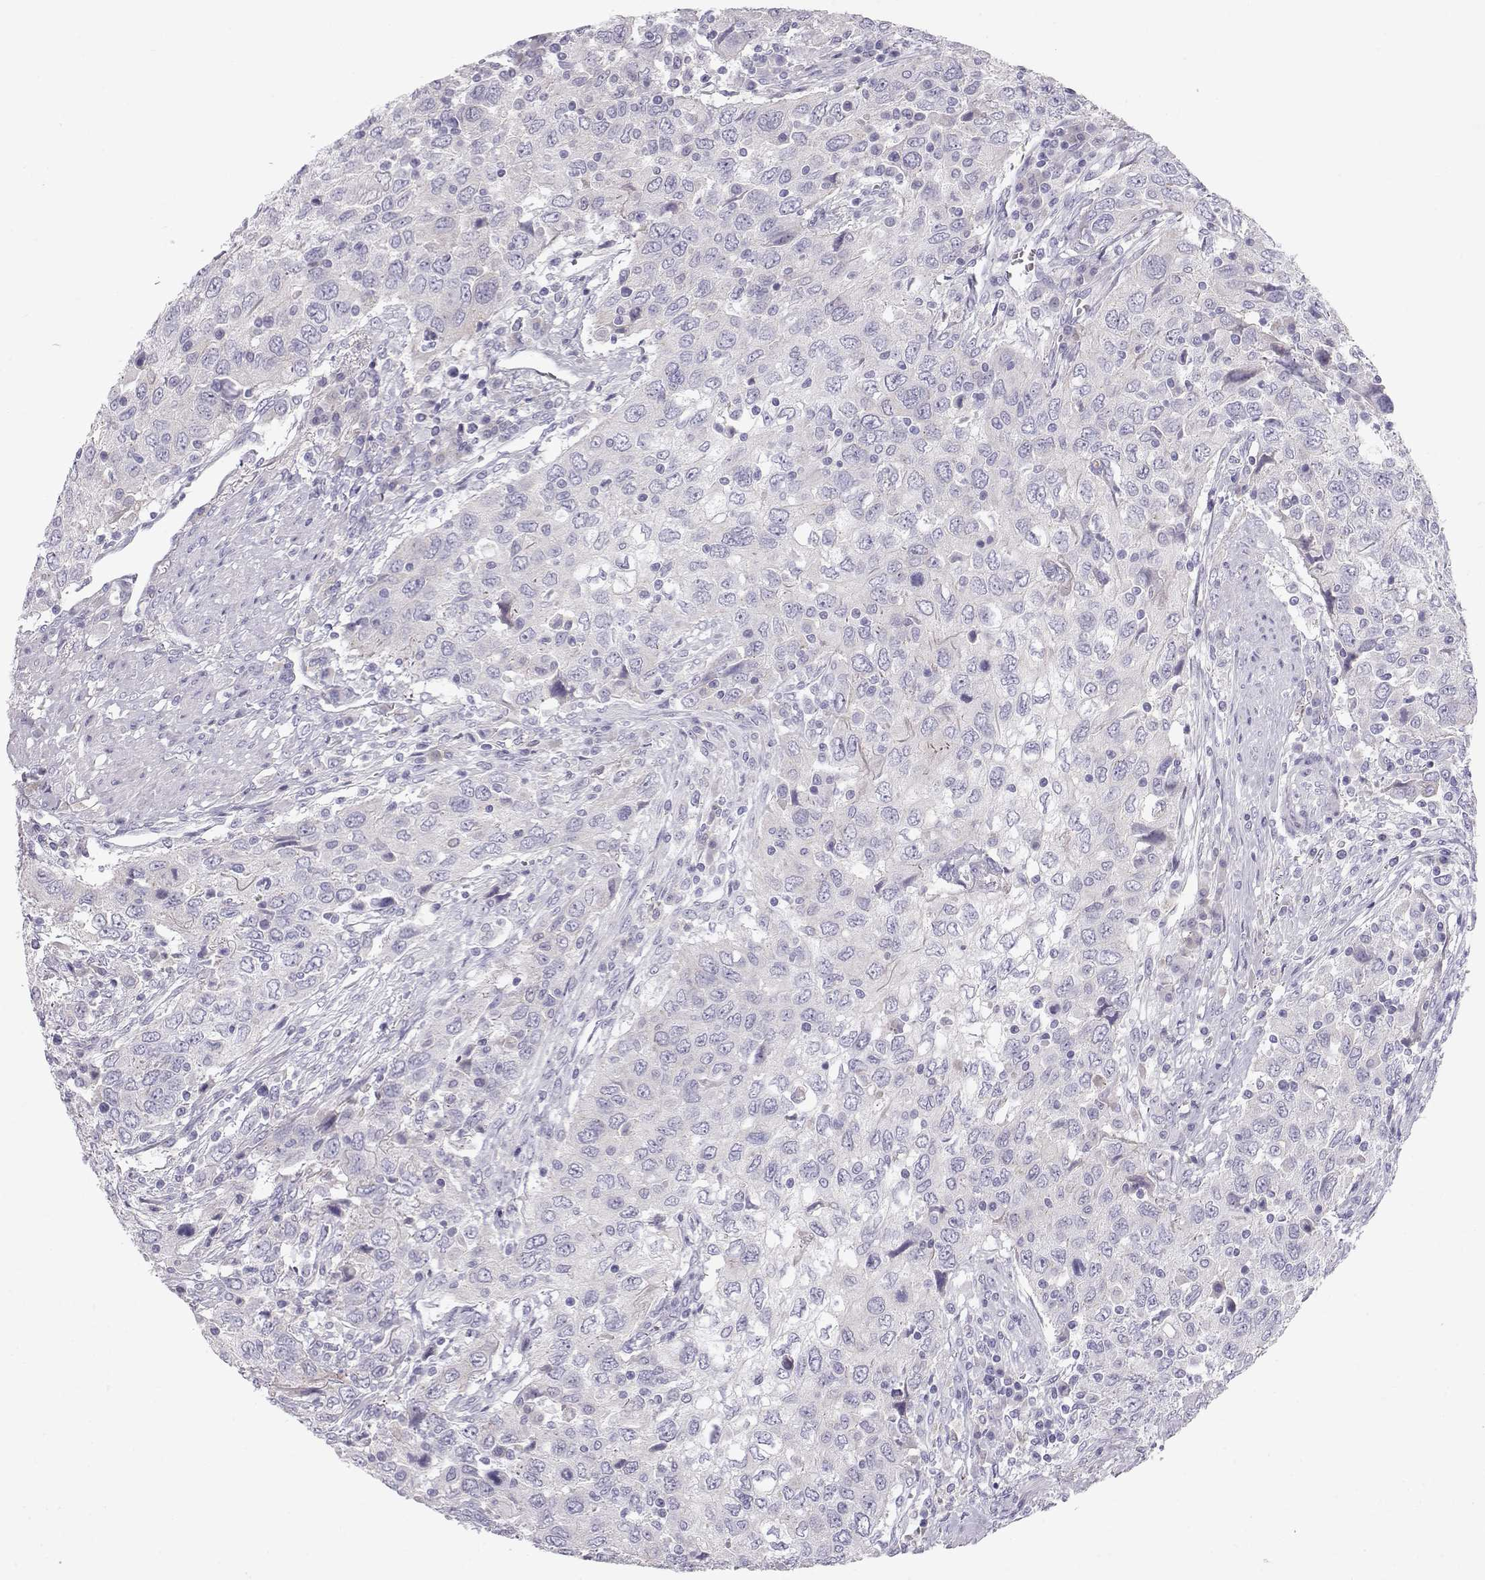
{"staining": {"intensity": "negative", "quantity": "none", "location": "none"}, "tissue": "urothelial cancer", "cell_type": "Tumor cells", "image_type": "cancer", "snomed": [{"axis": "morphology", "description": "Urothelial carcinoma, High grade"}, {"axis": "topography", "description": "Urinary bladder"}], "caption": "Immunohistochemistry micrograph of urothelial cancer stained for a protein (brown), which exhibits no positivity in tumor cells.", "gene": "GPR26", "patient": {"sex": "male", "age": 76}}